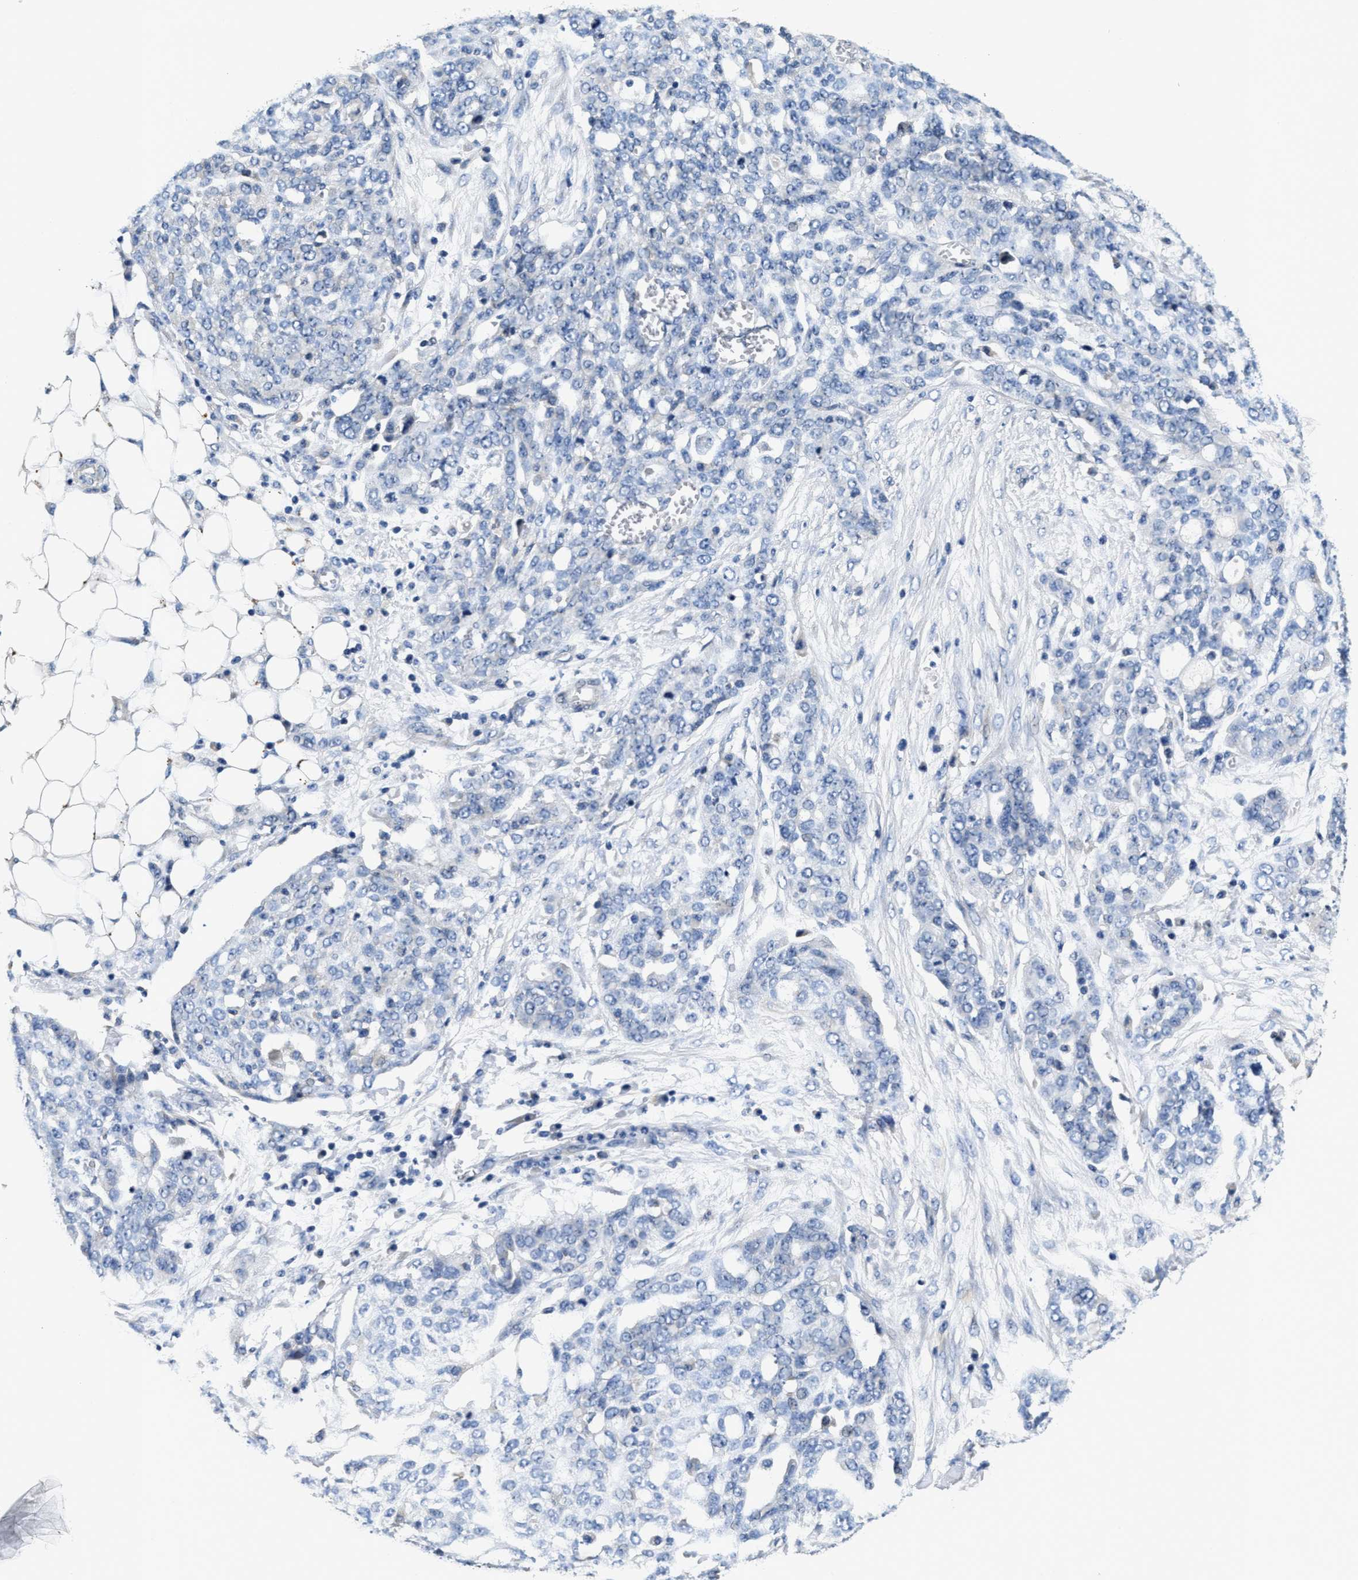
{"staining": {"intensity": "negative", "quantity": "none", "location": "none"}, "tissue": "ovarian cancer", "cell_type": "Tumor cells", "image_type": "cancer", "snomed": [{"axis": "morphology", "description": "Cystadenocarcinoma, serous, NOS"}, {"axis": "topography", "description": "Soft tissue"}, {"axis": "topography", "description": "Ovary"}], "caption": "The histopathology image demonstrates no significant positivity in tumor cells of serous cystadenocarcinoma (ovarian).", "gene": "ANKIB1", "patient": {"sex": "female", "age": 57}}